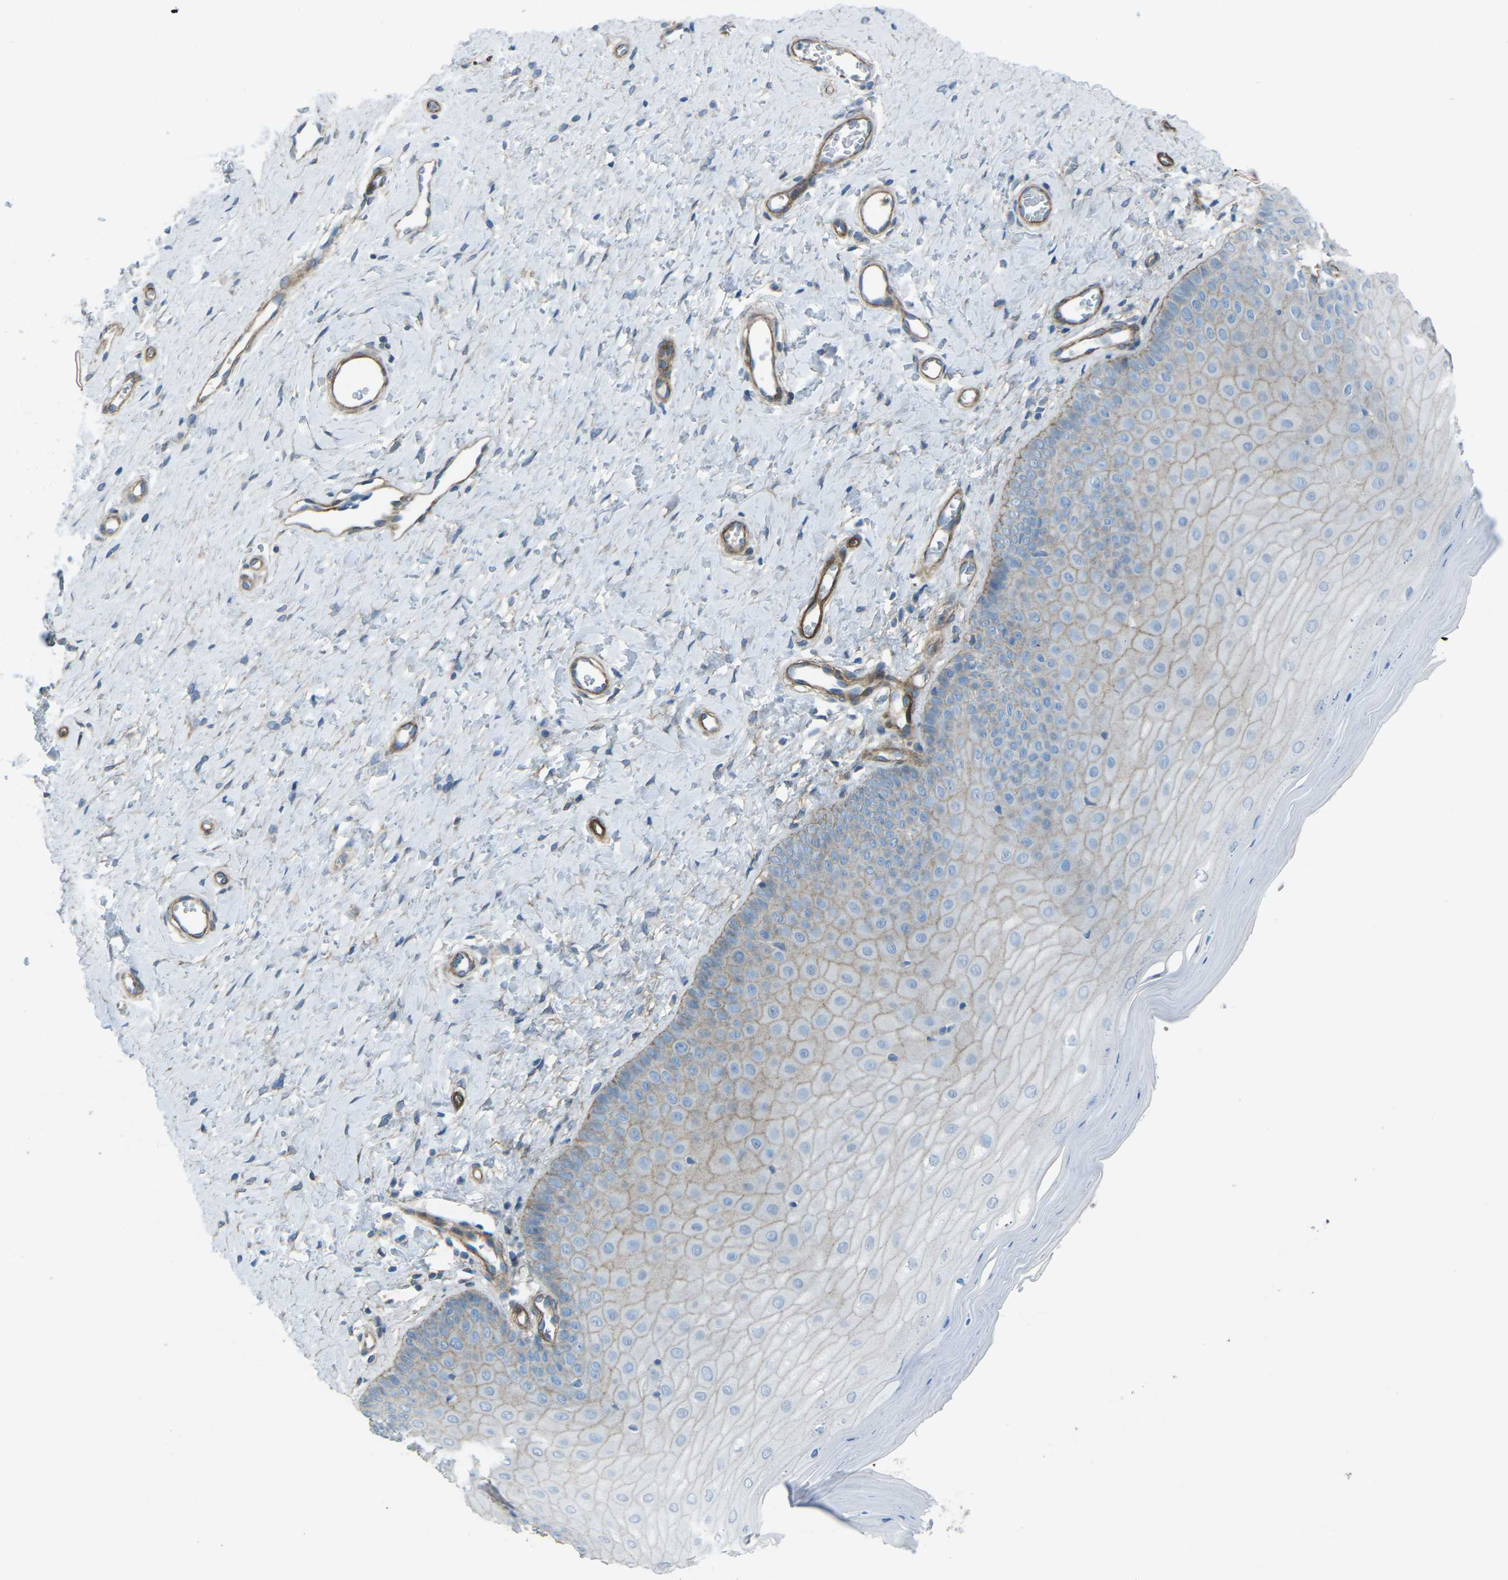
{"staining": {"intensity": "weak", "quantity": "<25%", "location": "cytoplasmic/membranous"}, "tissue": "cervix", "cell_type": "Glandular cells", "image_type": "normal", "snomed": [{"axis": "morphology", "description": "Normal tissue, NOS"}, {"axis": "topography", "description": "Cervix"}], "caption": "High power microscopy histopathology image of an immunohistochemistry (IHC) micrograph of unremarkable cervix, revealing no significant positivity in glandular cells.", "gene": "UTRN", "patient": {"sex": "female", "age": 55}}